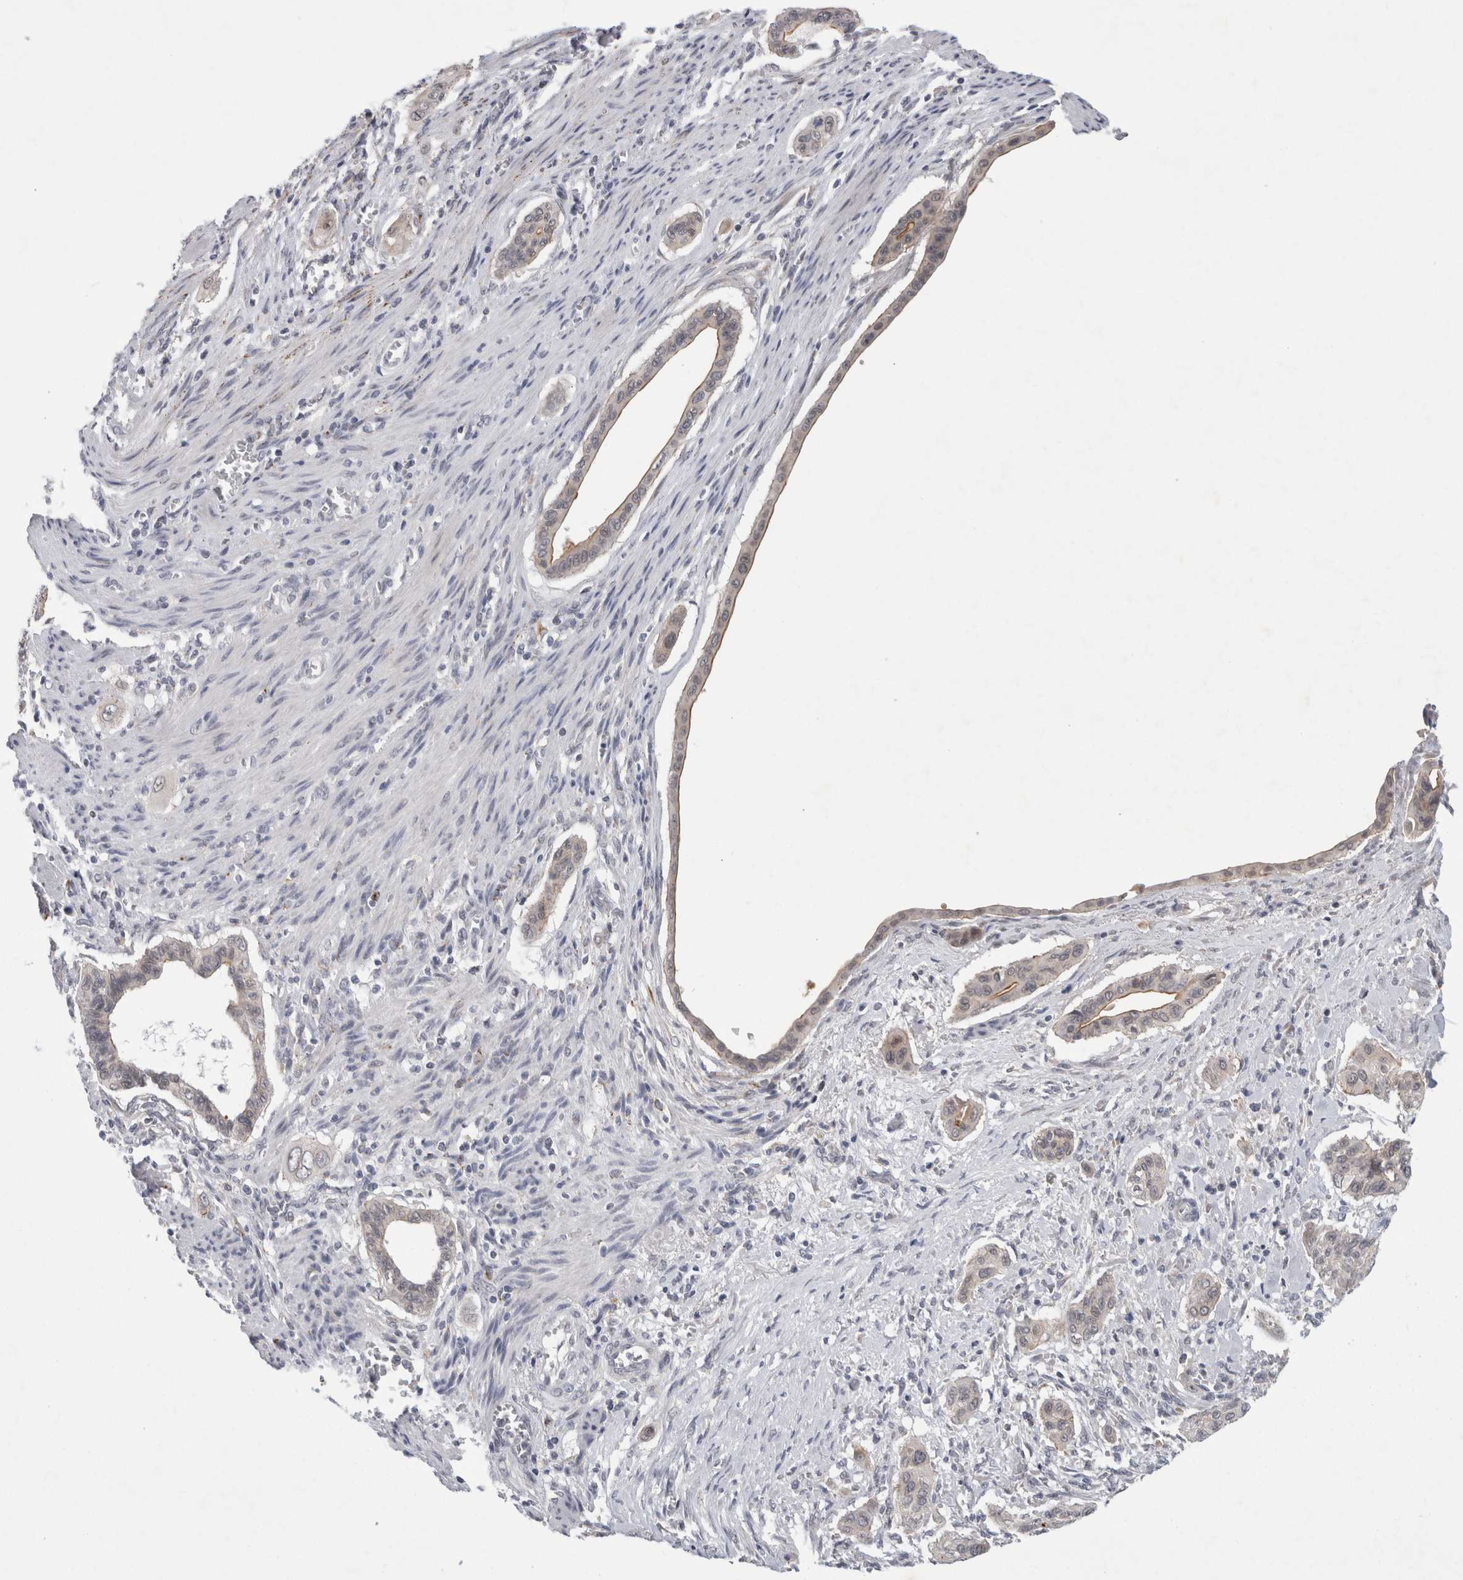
{"staining": {"intensity": "weak", "quantity": "<25%", "location": "cytoplasmic/membranous"}, "tissue": "pancreatic cancer", "cell_type": "Tumor cells", "image_type": "cancer", "snomed": [{"axis": "morphology", "description": "Adenocarcinoma, NOS"}, {"axis": "topography", "description": "Pancreas"}], "caption": "There is no significant expression in tumor cells of adenocarcinoma (pancreatic).", "gene": "NIPA1", "patient": {"sex": "male", "age": 77}}